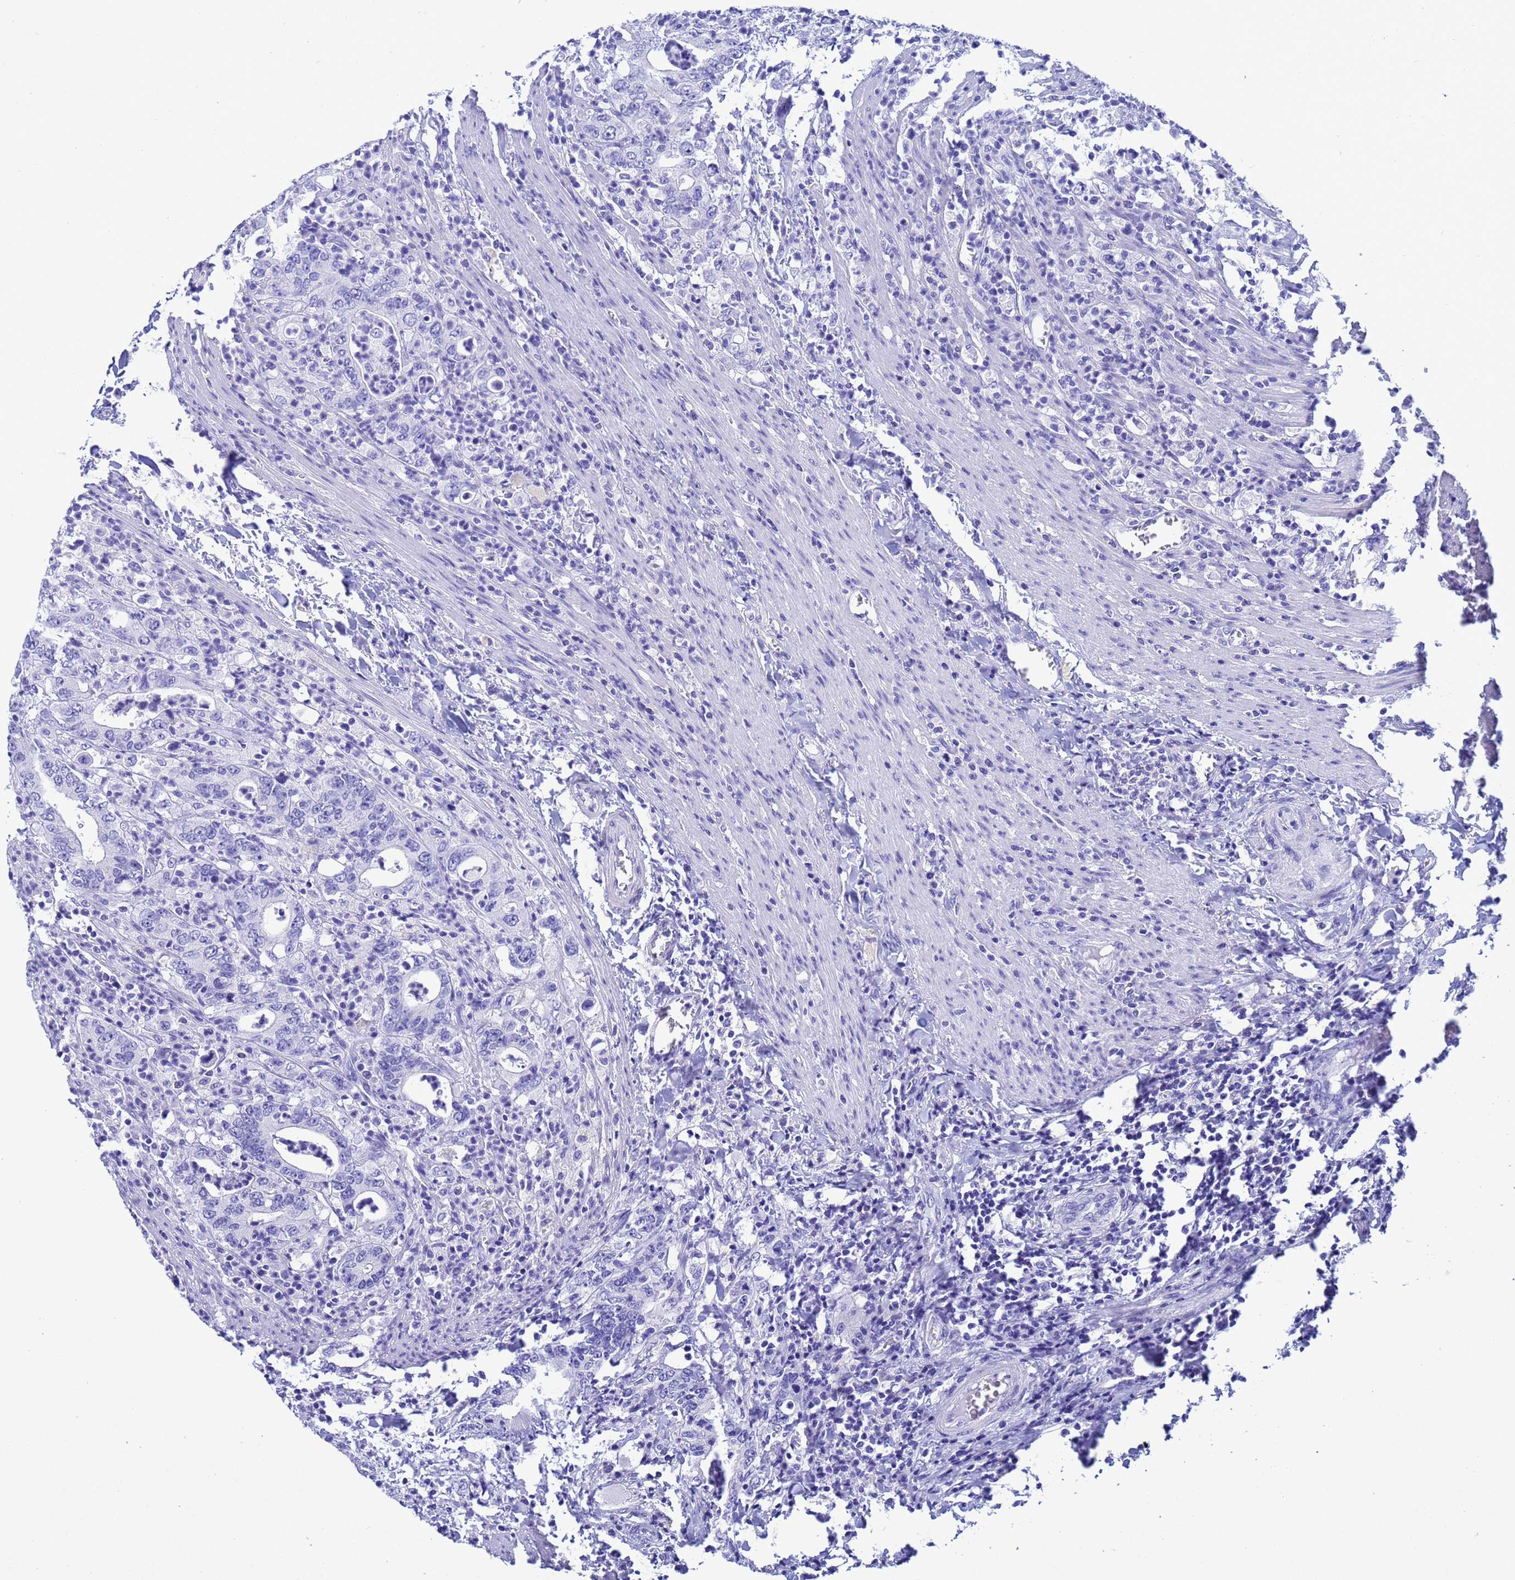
{"staining": {"intensity": "negative", "quantity": "none", "location": "none"}, "tissue": "colorectal cancer", "cell_type": "Tumor cells", "image_type": "cancer", "snomed": [{"axis": "morphology", "description": "Adenocarcinoma, NOS"}, {"axis": "topography", "description": "Colon"}], "caption": "Tumor cells are negative for brown protein staining in colorectal cancer (adenocarcinoma).", "gene": "AKR1C2", "patient": {"sex": "female", "age": 75}}